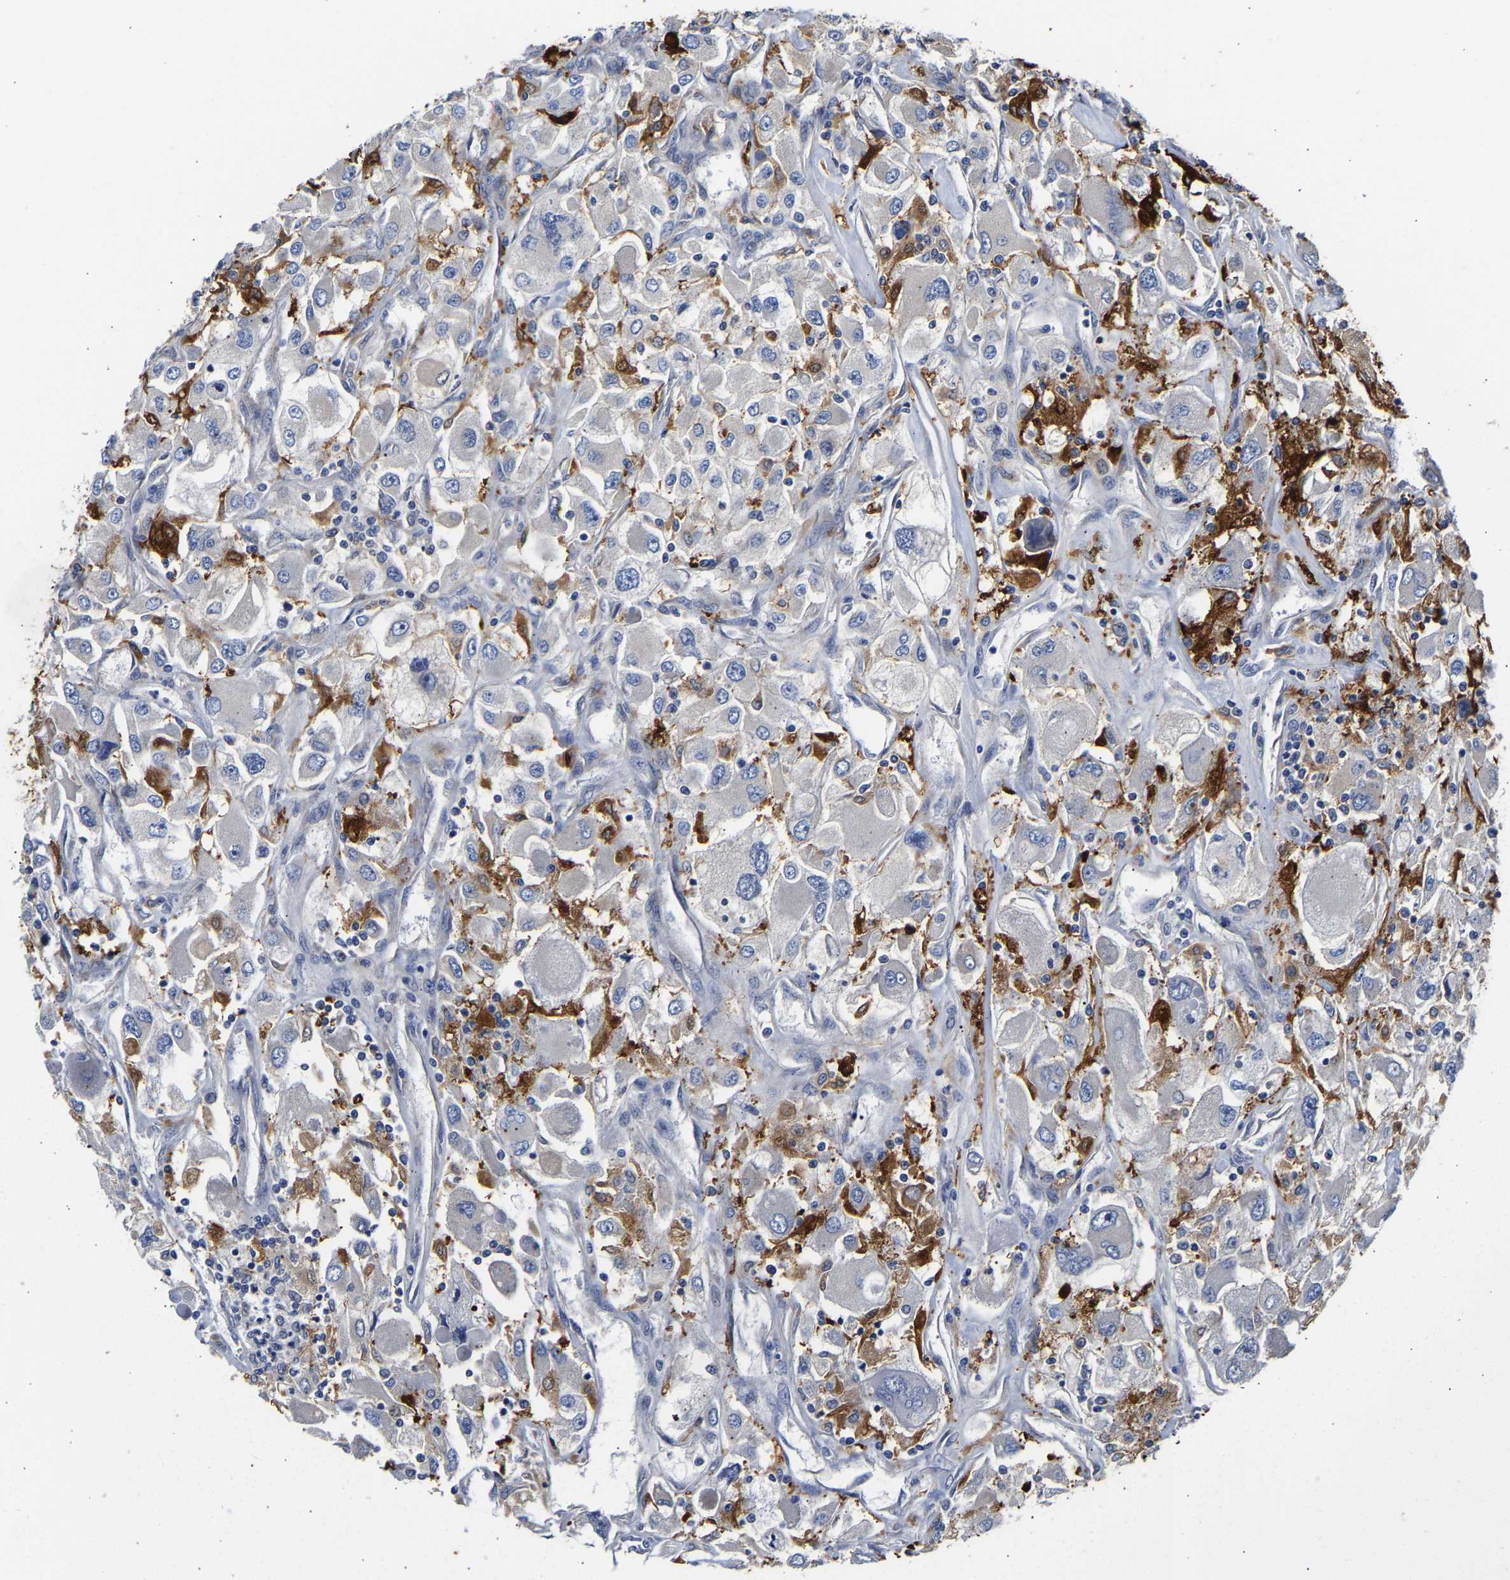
{"staining": {"intensity": "negative", "quantity": "none", "location": "none"}, "tissue": "renal cancer", "cell_type": "Tumor cells", "image_type": "cancer", "snomed": [{"axis": "morphology", "description": "Adenocarcinoma, NOS"}, {"axis": "topography", "description": "Kidney"}], "caption": "Adenocarcinoma (renal) was stained to show a protein in brown. There is no significant positivity in tumor cells. (Stains: DAB (3,3'-diaminobenzidine) immunohistochemistry (IHC) with hematoxylin counter stain, Microscopy: brightfield microscopy at high magnification).", "gene": "CCDC6", "patient": {"sex": "female", "age": 52}}